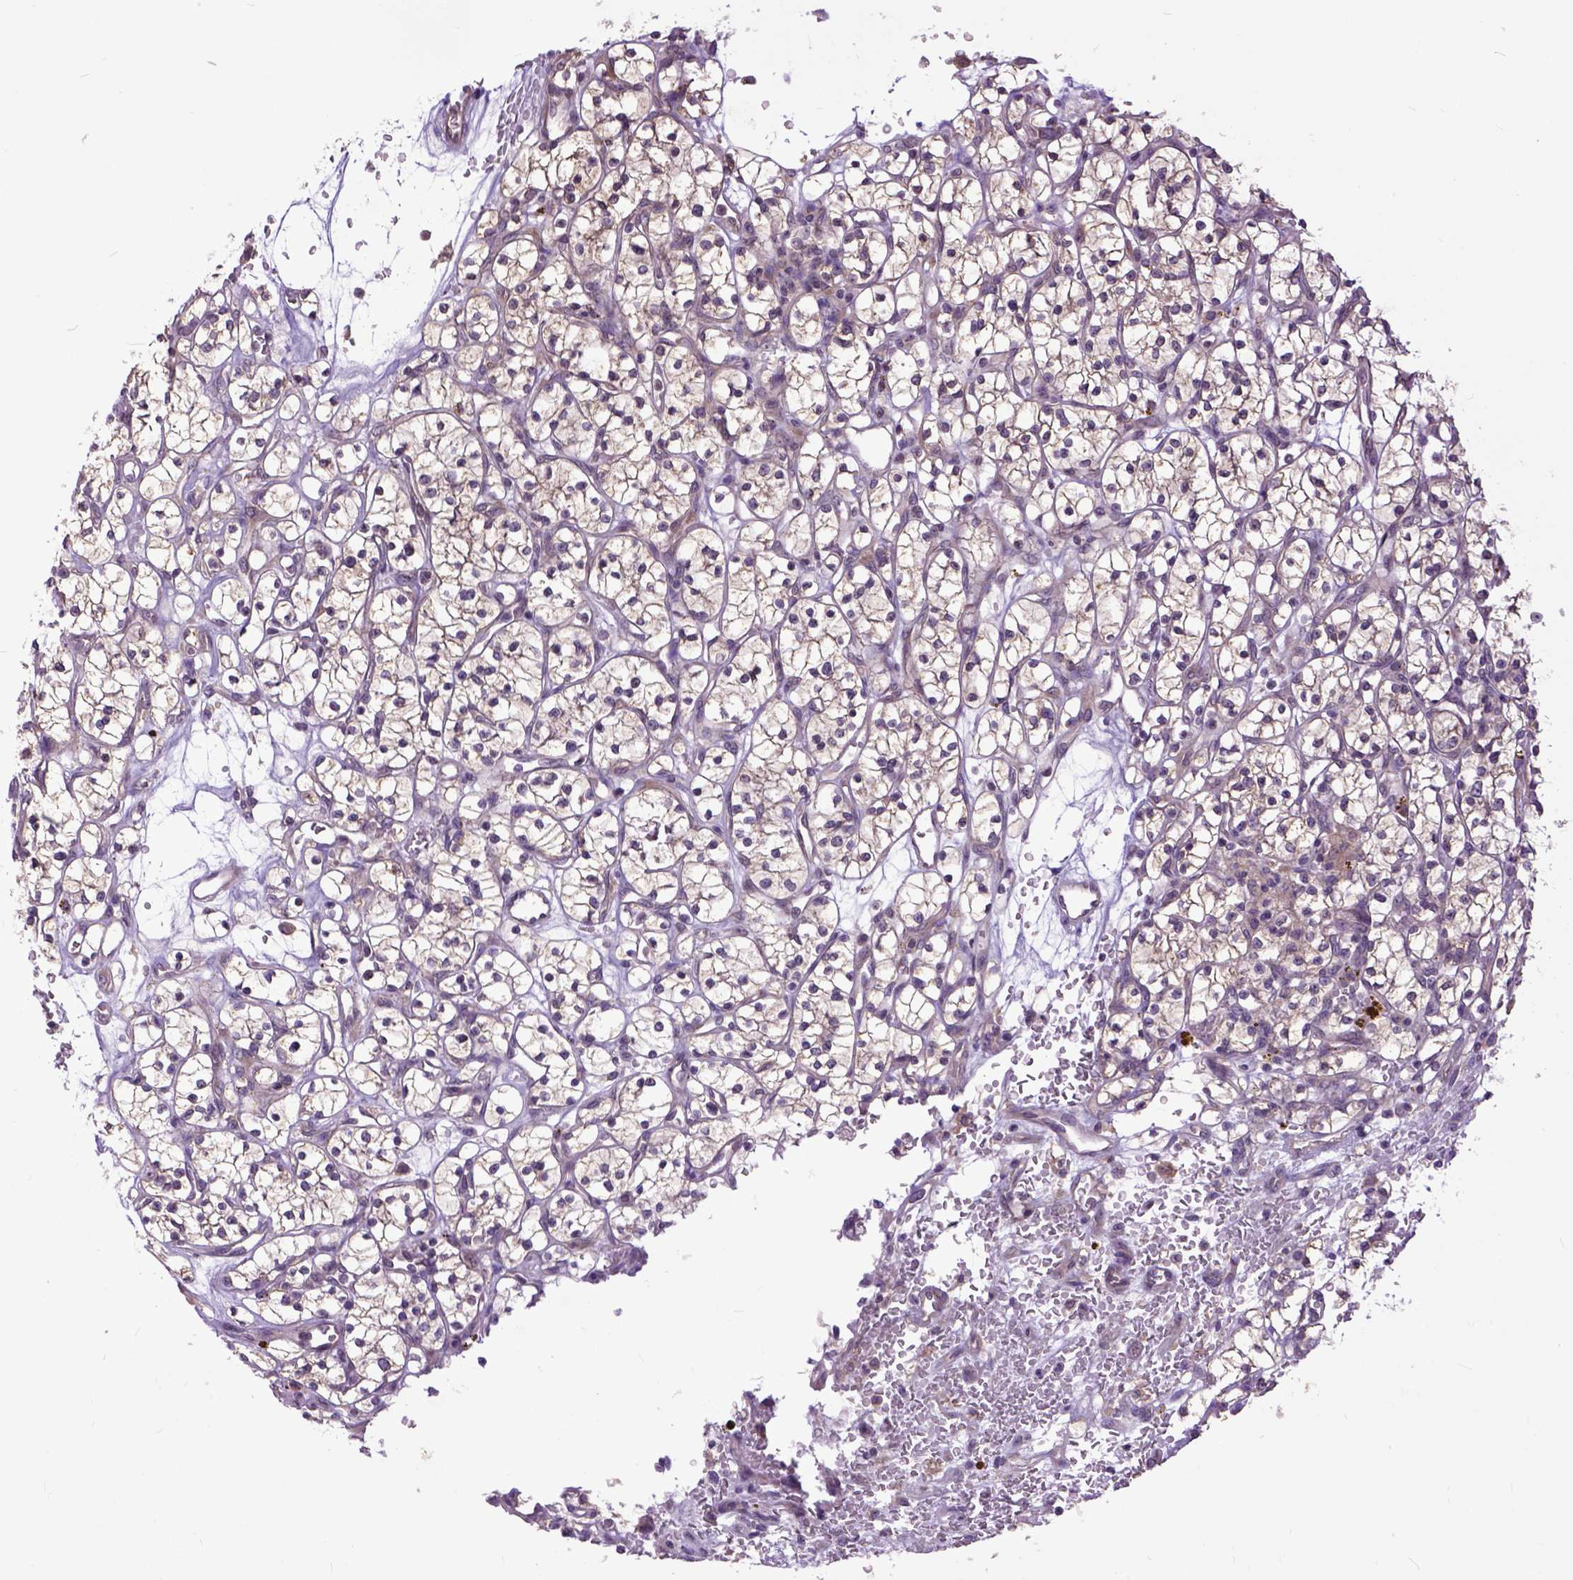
{"staining": {"intensity": "weak", "quantity": "25%-75%", "location": "cytoplasmic/membranous"}, "tissue": "renal cancer", "cell_type": "Tumor cells", "image_type": "cancer", "snomed": [{"axis": "morphology", "description": "Adenocarcinoma, NOS"}, {"axis": "topography", "description": "Kidney"}], "caption": "There is low levels of weak cytoplasmic/membranous positivity in tumor cells of renal cancer (adenocarcinoma), as demonstrated by immunohistochemical staining (brown color).", "gene": "ARL1", "patient": {"sex": "female", "age": 64}}